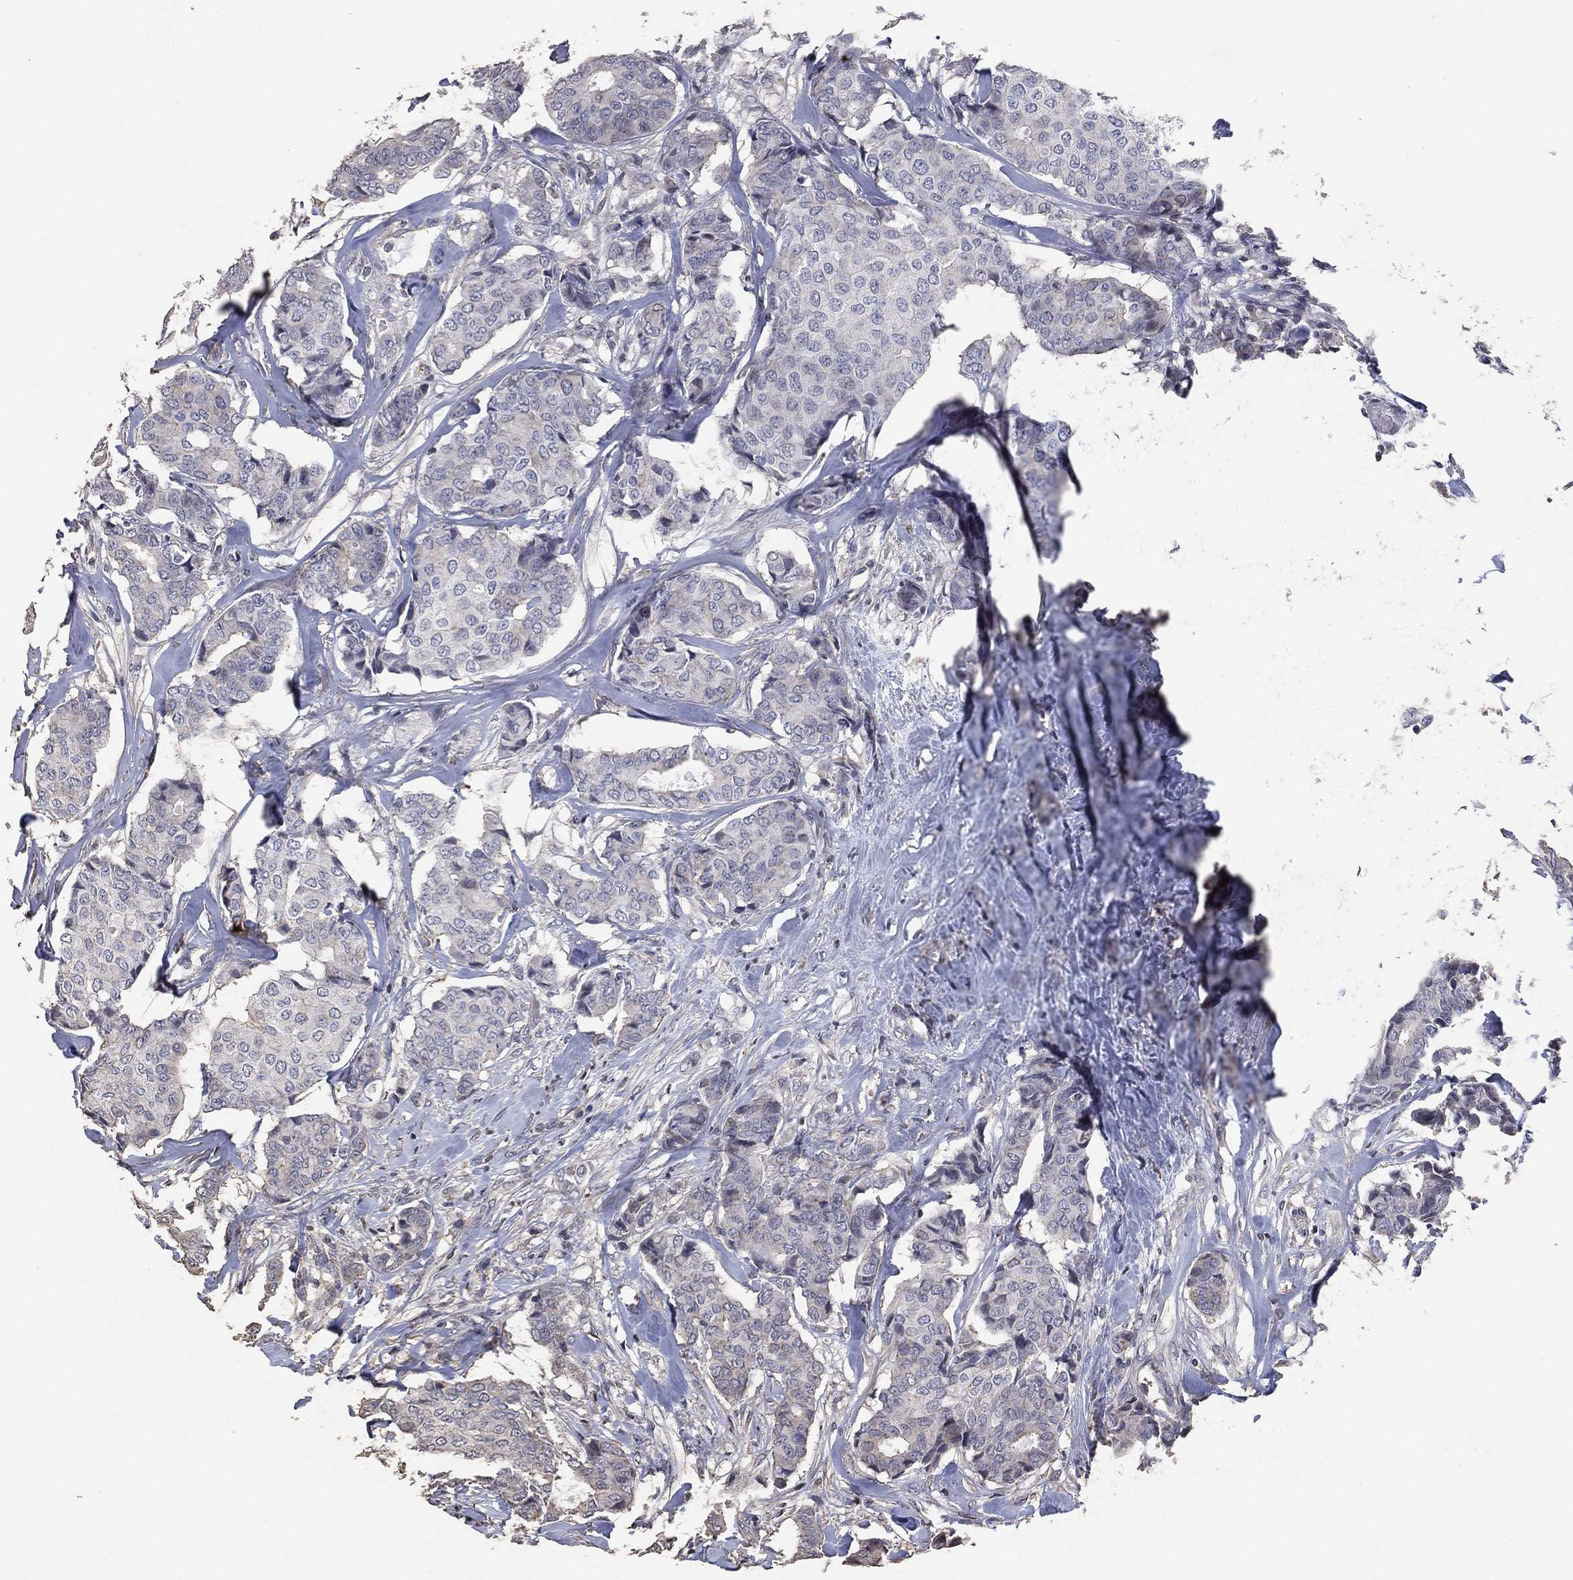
{"staining": {"intensity": "negative", "quantity": "none", "location": "none"}, "tissue": "breast cancer", "cell_type": "Tumor cells", "image_type": "cancer", "snomed": [{"axis": "morphology", "description": "Duct carcinoma"}, {"axis": "topography", "description": "Breast"}], "caption": "Micrograph shows no protein staining in tumor cells of breast intraductal carcinoma tissue. (Stains: DAB immunohistochemistry with hematoxylin counter stain, Microscopy: brightfield microscopy at high magnification).", "gene": "ADPRHL1", "patient": {"sex": "female", "age": 75}}